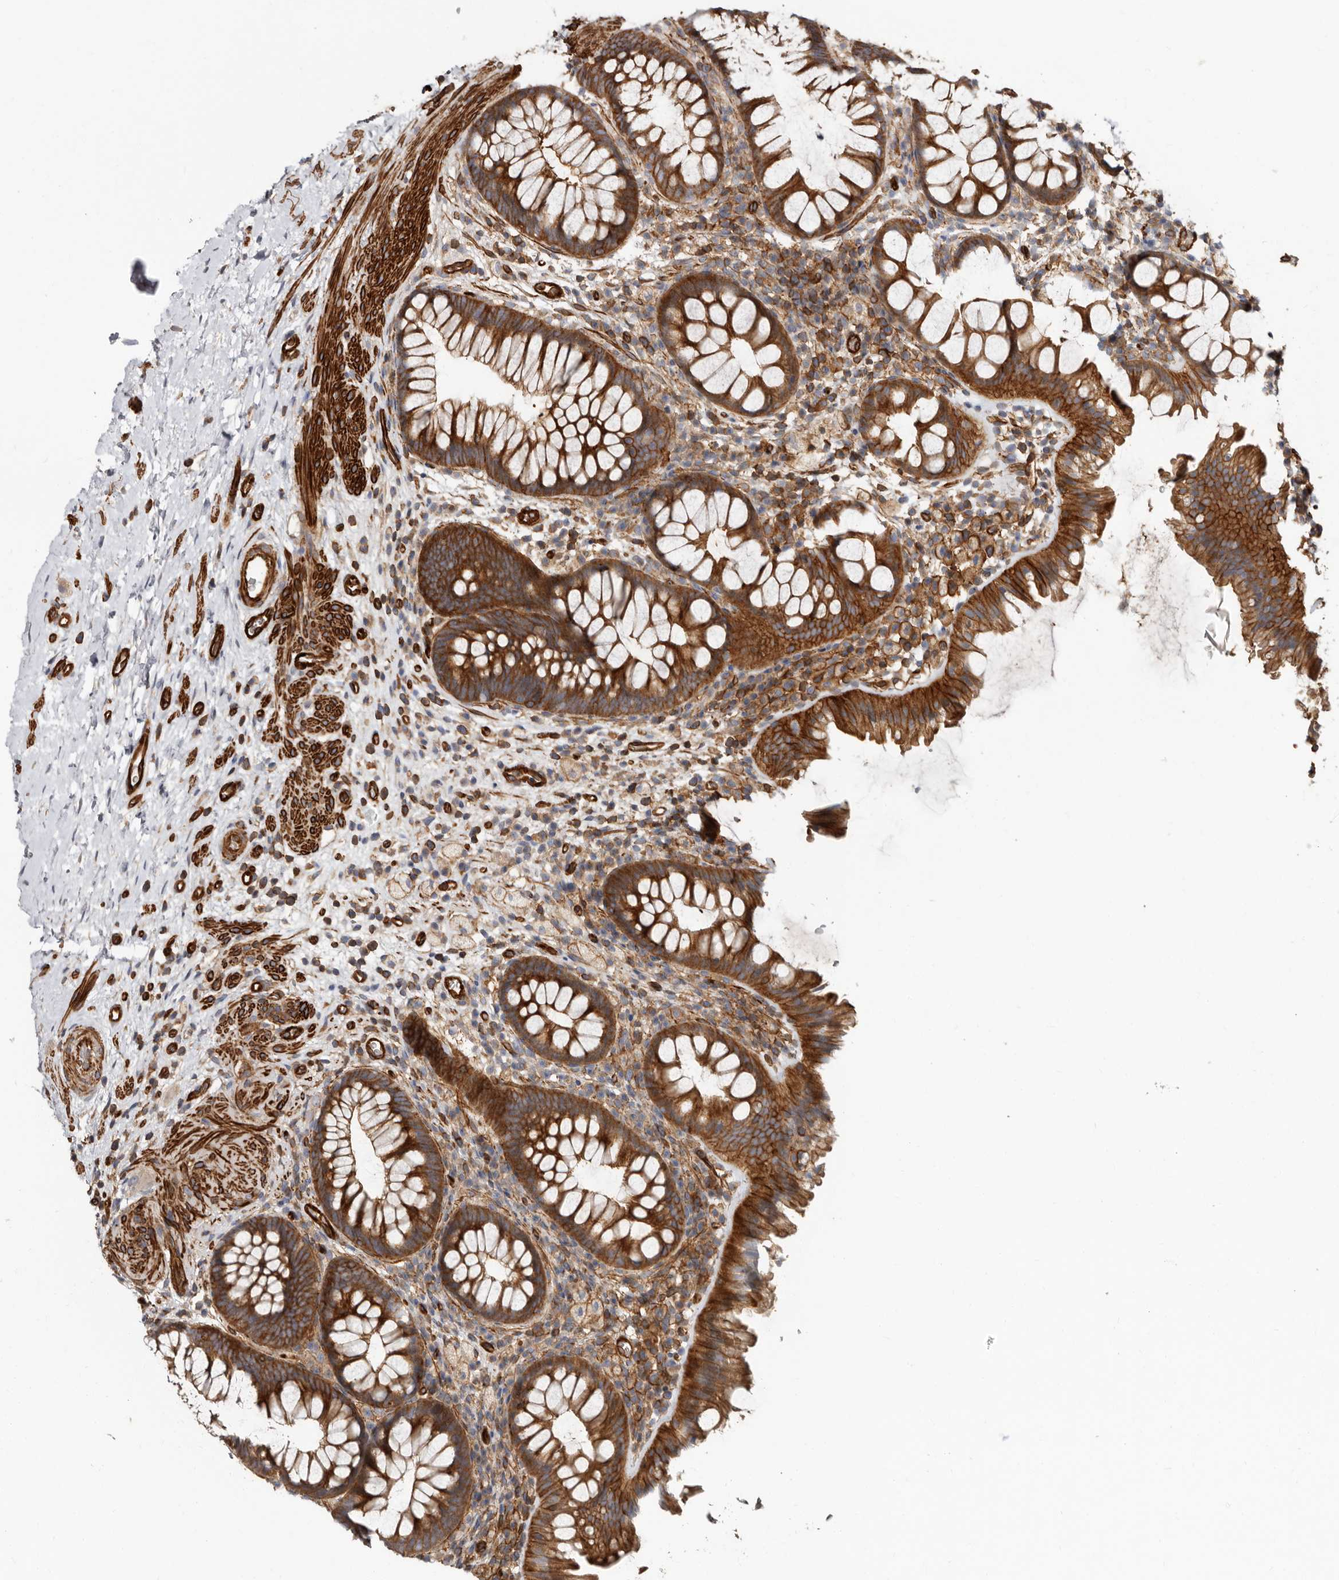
{"staining": {"intensity": "strong", "quantity": ">75%", "location": "cytoplasmic/membranous"}, "tissue": "colon", "cell_type": "Endothelial cells", "image_type": "normal", "snomed": [{"axis": "morphology", "description": "Normal tissue, NOS"}, {"axis": "topography", "description": "Colon"}], "caption": "Colon stained for a protein (brown) demonstrates strong cytoplasmic/membranous positive staining in about >75% of endothelial cells.", "gene": "TMC7", "patient": {"sex": "female", "age": 62}}